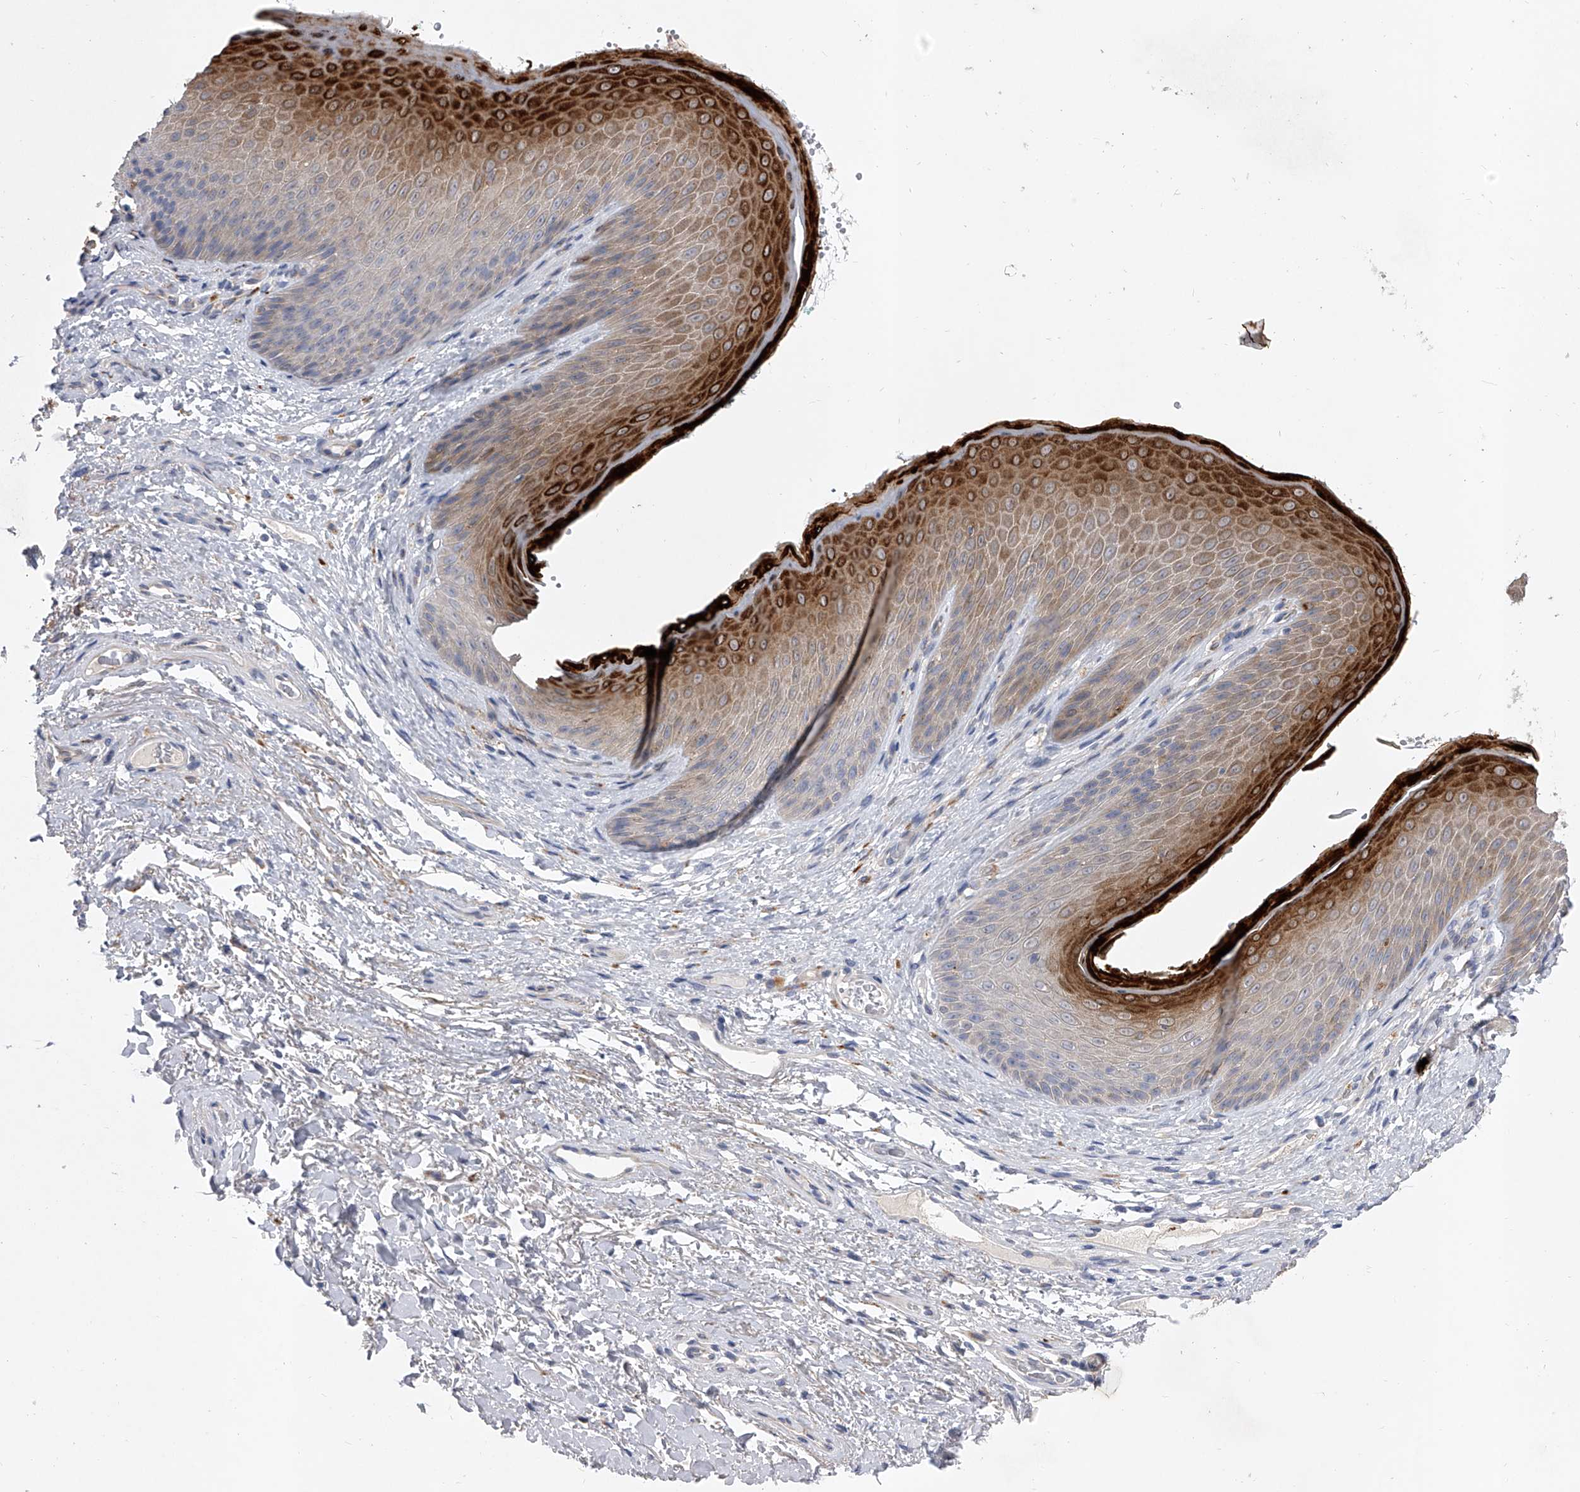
{"staining": {"intensity": "strong", "quantity": "25%-75%", "location": "cytoplasmic/membranous"}, "tissue": "skin", "cell_type": "Epidermal cells", "image_type": "normal", "snomed": [{"axis": "morphology", "description": "Normal tissue, NOS"}, {"axis": "topography", "description": "Anal"}], "caption": "Protein staining of benign skin shows strong cytoplasmic/membranous positivity in approximately 25%-75% of epidermal cells. (brown staining indicates protein expression, while blue staining denotes nuclei).", "gene": "ENSG00000250424", "patient": {"sex": "male", "age": 74}}